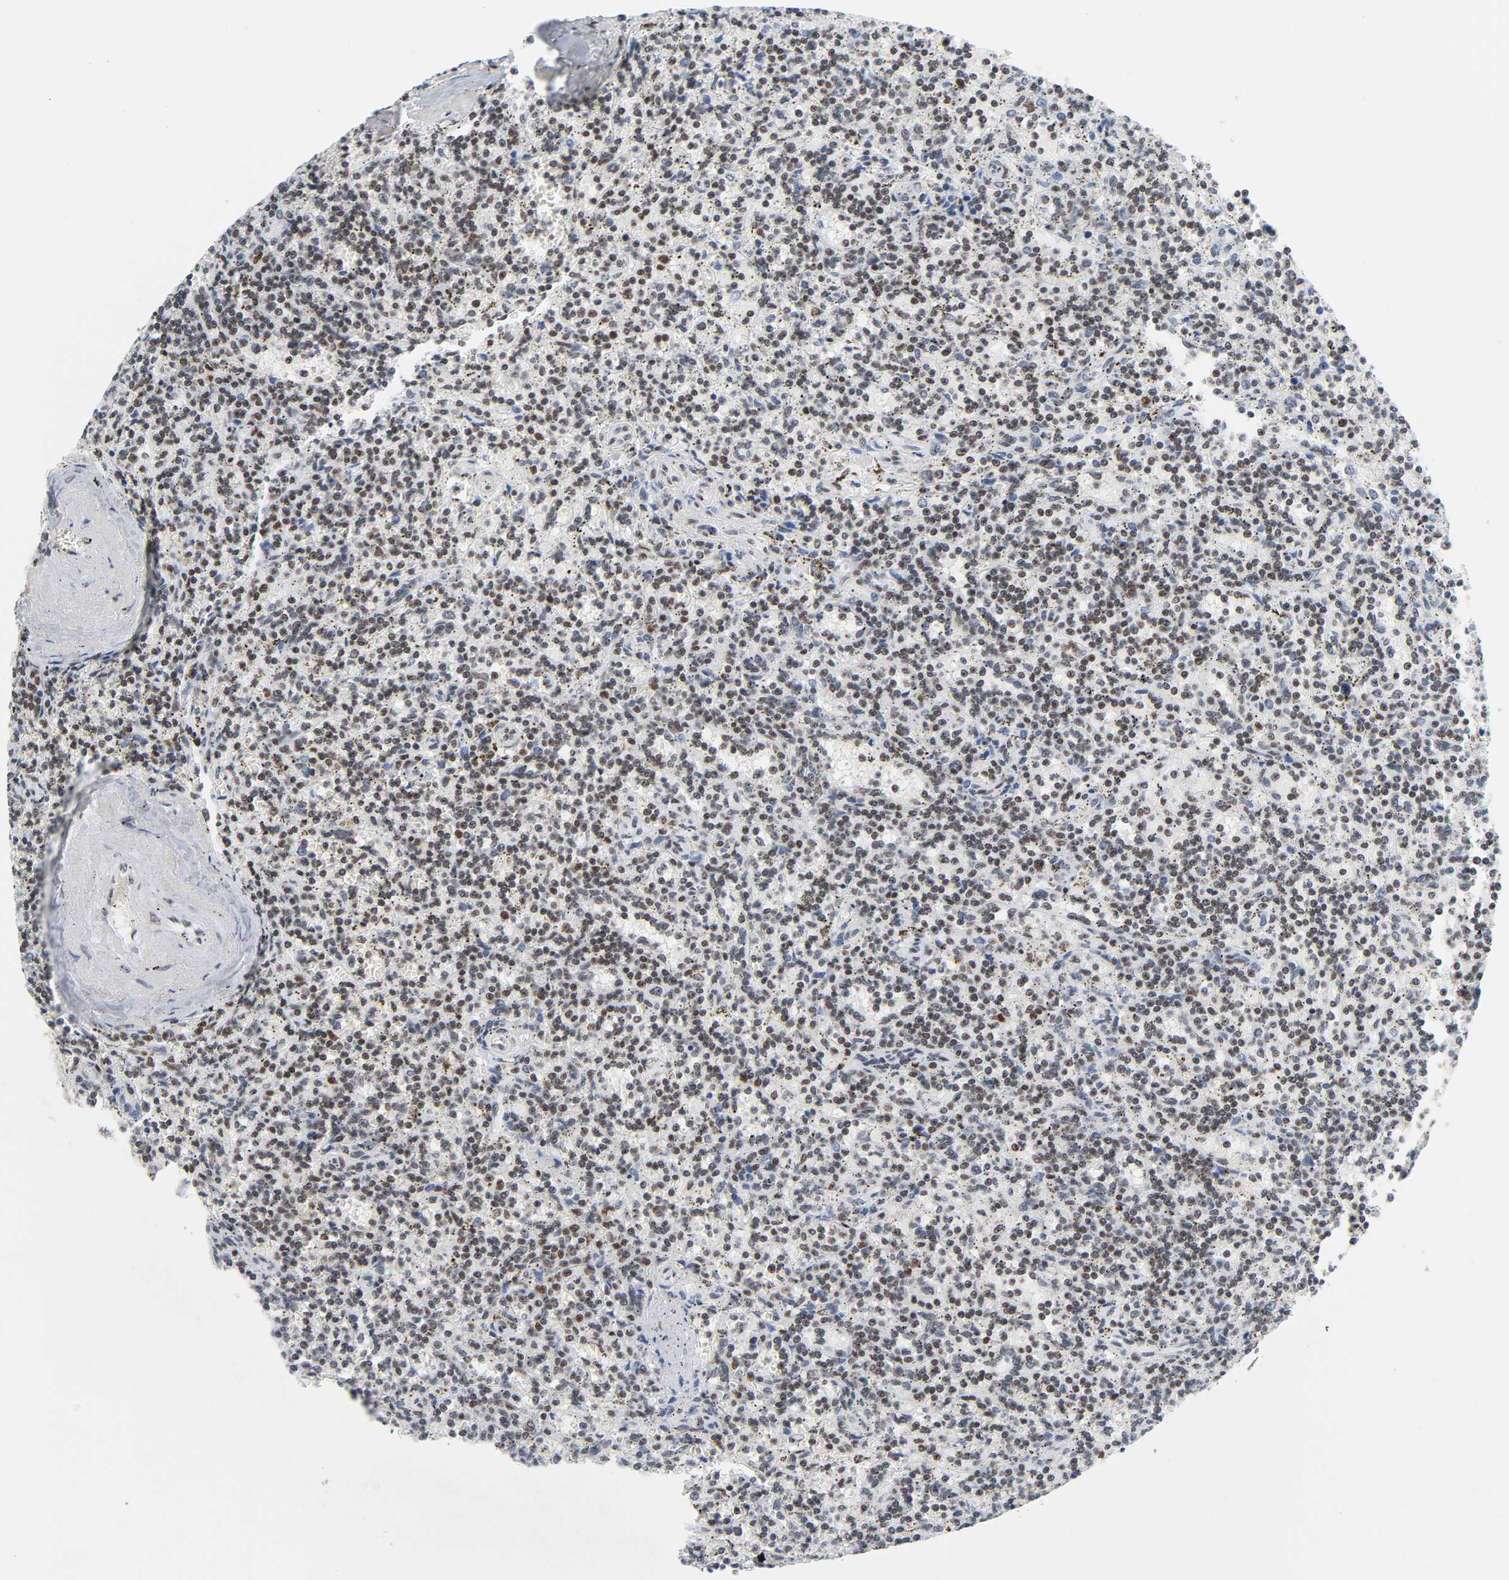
{"staining": {"intensity": "moderate", "quantity": ">75%", "location": "nuclear"}, "tissue": "lymphoma", "cell_type": "Tumor cells", "image_type": "cancer", "snomed": [{"axis": "morphology", "description": "Malignant lymphoma, non-Hodgkin's type, Low grade"}, {"axis": "topography", "description": "Spleen"}], "caption": "Moderate nuclear expression for a protein is identified in about >75% of tumor cells of lymphoma using IHC.", "gene": "CSTF2", "patient": {"sex": "male", "age": 73}}